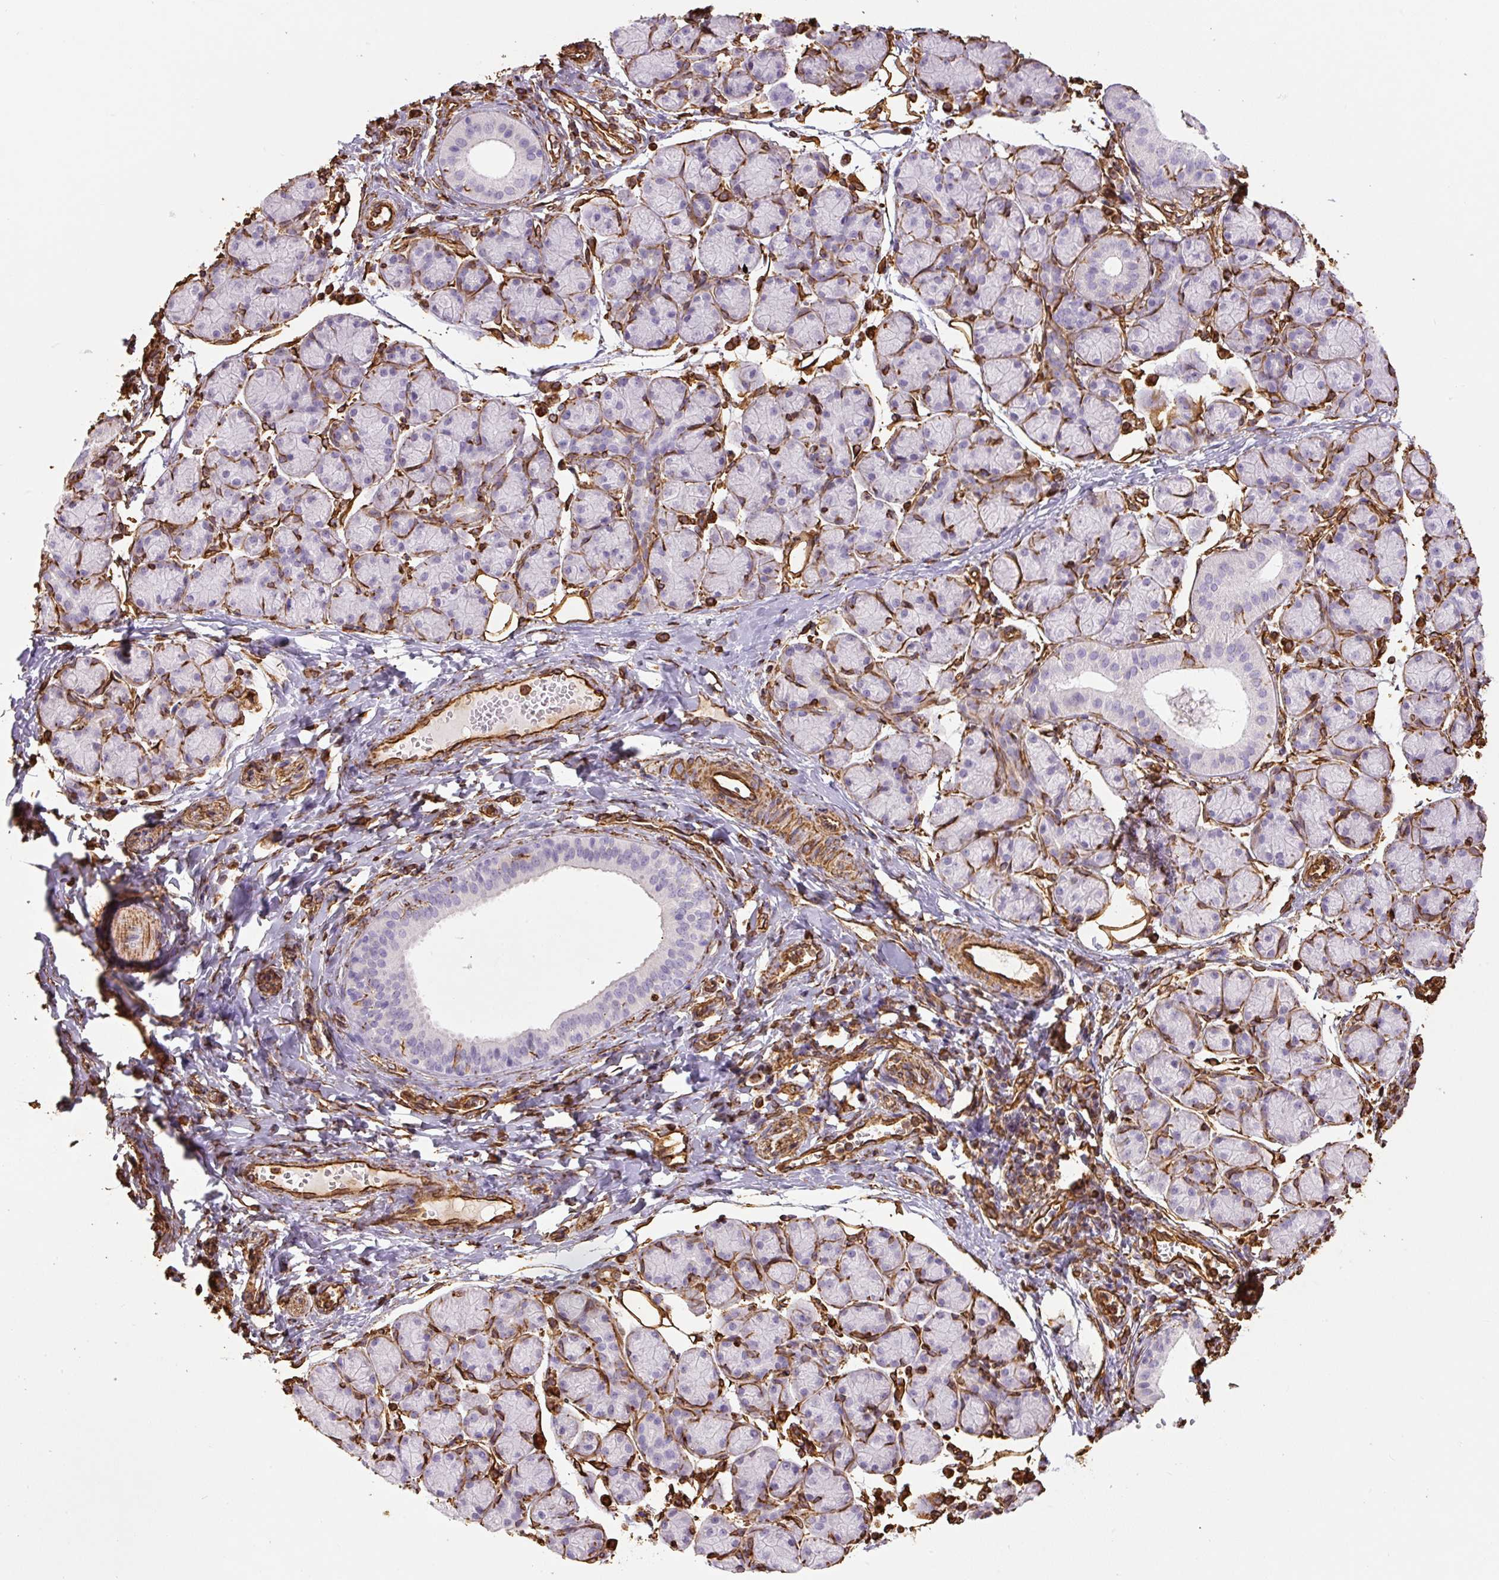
{"staining": {"intensity": "negative", "quantity": "none", "location": "none"}, "tissue": "salivary gland", "cell_type": "Glandular cells", "image_type": "normal", "snomed": [{"axis": "morphology", "description": "Normal tissue, NOS"}, {"axis": "morphology", "description": "Inflammation, NOS"}, {"axis": "topography", "description": "Lymph node"}, {"axis": "topography", "description": "Salivary gland"}], "caption": "Benign salivary gland was stained to show a protein in brown. There is no significant staining in glandular cells. (DAB (3,3'-diaminobenzidine) IHC with hematoxylin counter stain).", "gene": "VIM", "patient": {"sex": "male", "age": 3}}